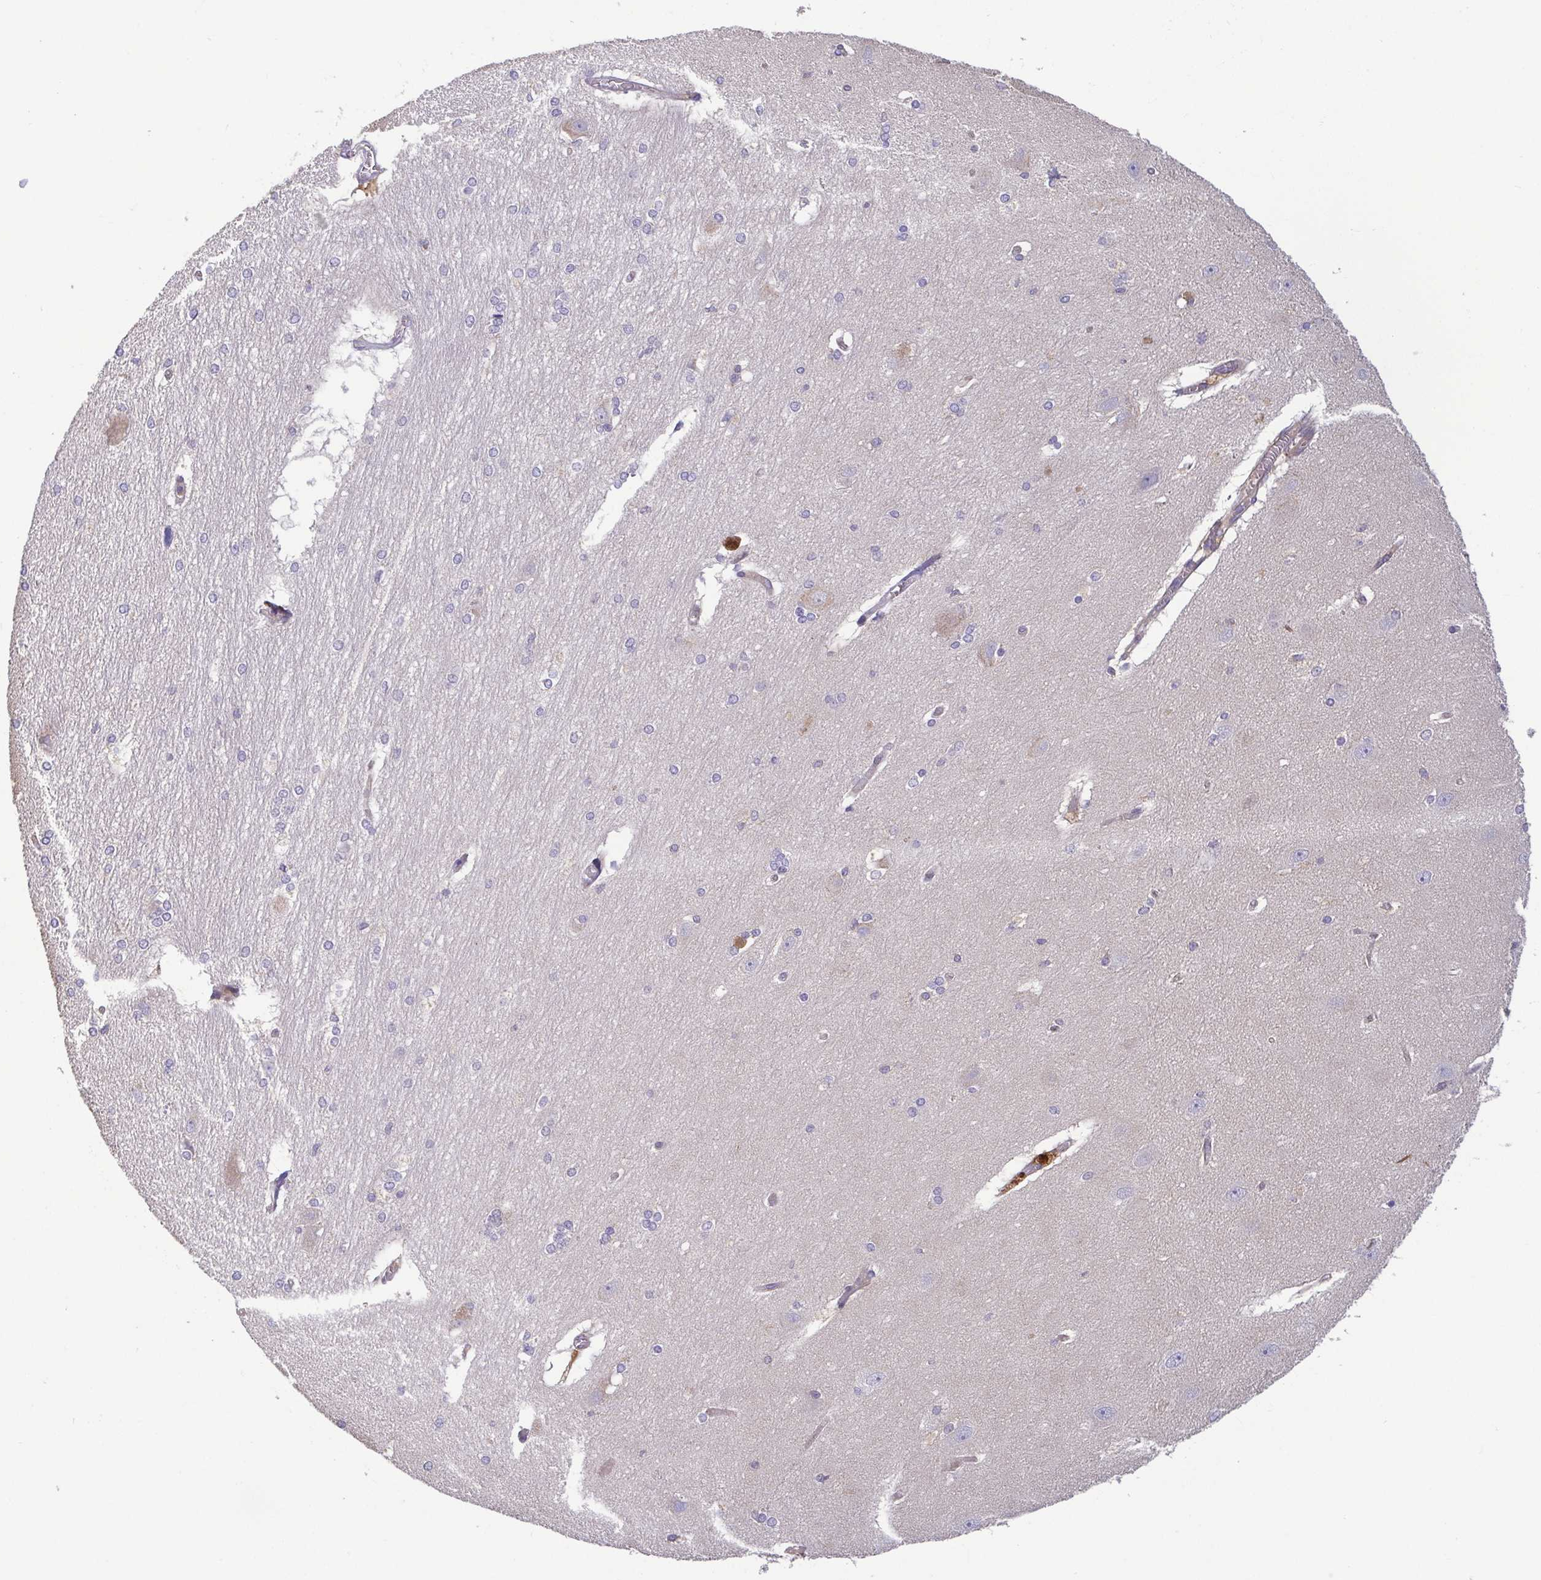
{"staining": {"intensity": "negative", "quantity": "none", "location": "none"}, "tissue": "hippocampus", "cell_type": "Glial cells", "image_type": "normal", "snomed": [{"axis": "morphology", "description": "Normal tissue, NOS"}, {"axis": "topography", "description": "Cerebral cortex"}, {"axis": "topography", "description": "Hippocampus"}], "caption": "Hippocampus was stained to show a protein in brown. There is no significant positivity in glial cells. (DAB immunohistochemistry (IHC), high magnification).", "gene": "LMF2", "patient": {"sex": "female", "age": 19}}